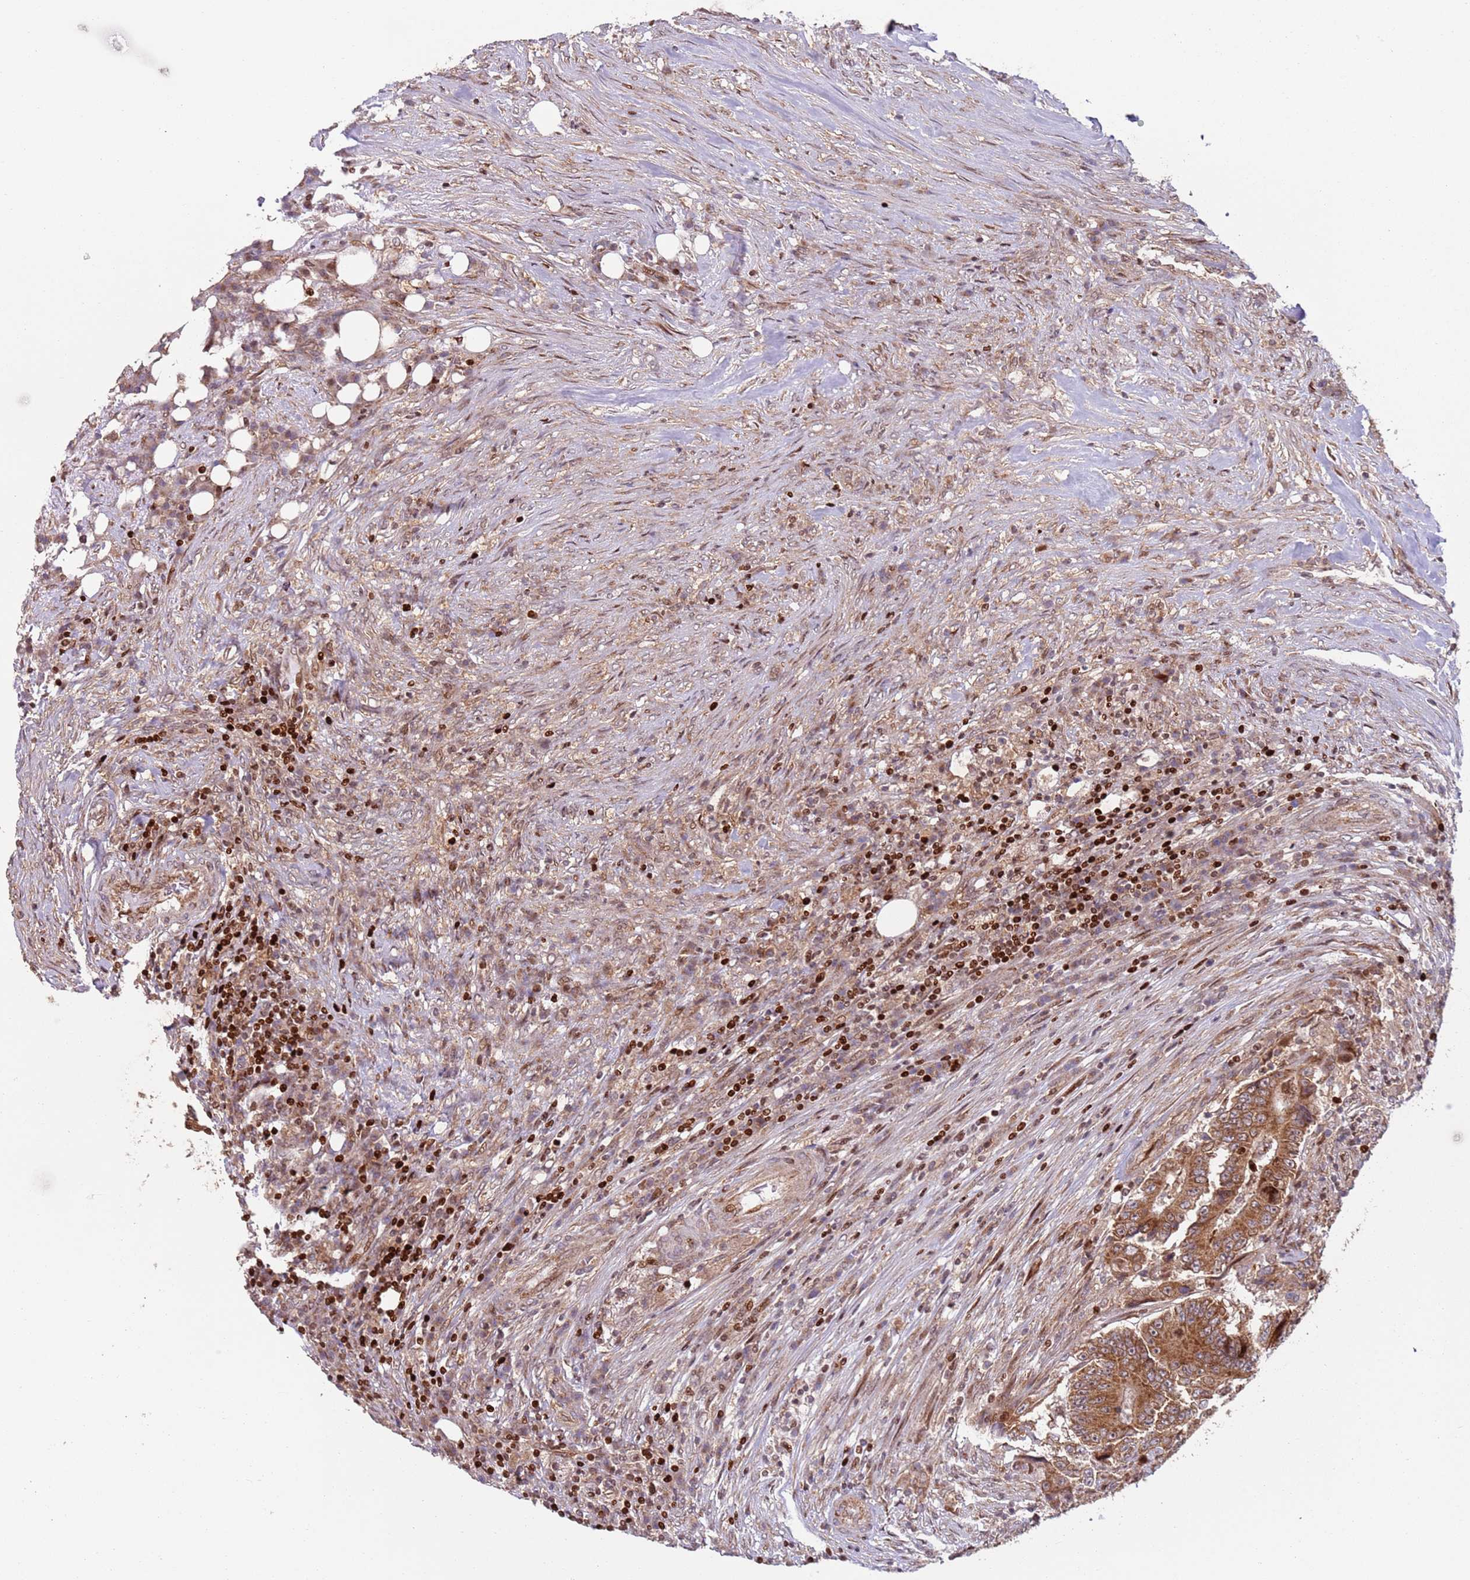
{"staining": {"intensity": "strong", "quantity": ">75%", "location": "cytoplasmic/membranous,nuclear"}, "tissue": "colorectal cancer", "cell_type": "Tumor cells", "image_type": "cancer", "snomed": [{"axis": "morphology", "description": "Adenocarcinoma, NOS"}, {"axis": "topography", "description": "Colon"}], "caption": "IHC photomicrograph of human colorectal cancer (adenocarcinoma) stained for a protein (brown), which shows high levels of strong cytoplasmic/membranous and nuclear positivity in approximately >75% of tumor cells.", "gene": "HNRNPLL", "patient": {"sex": "male", "age": 83}}